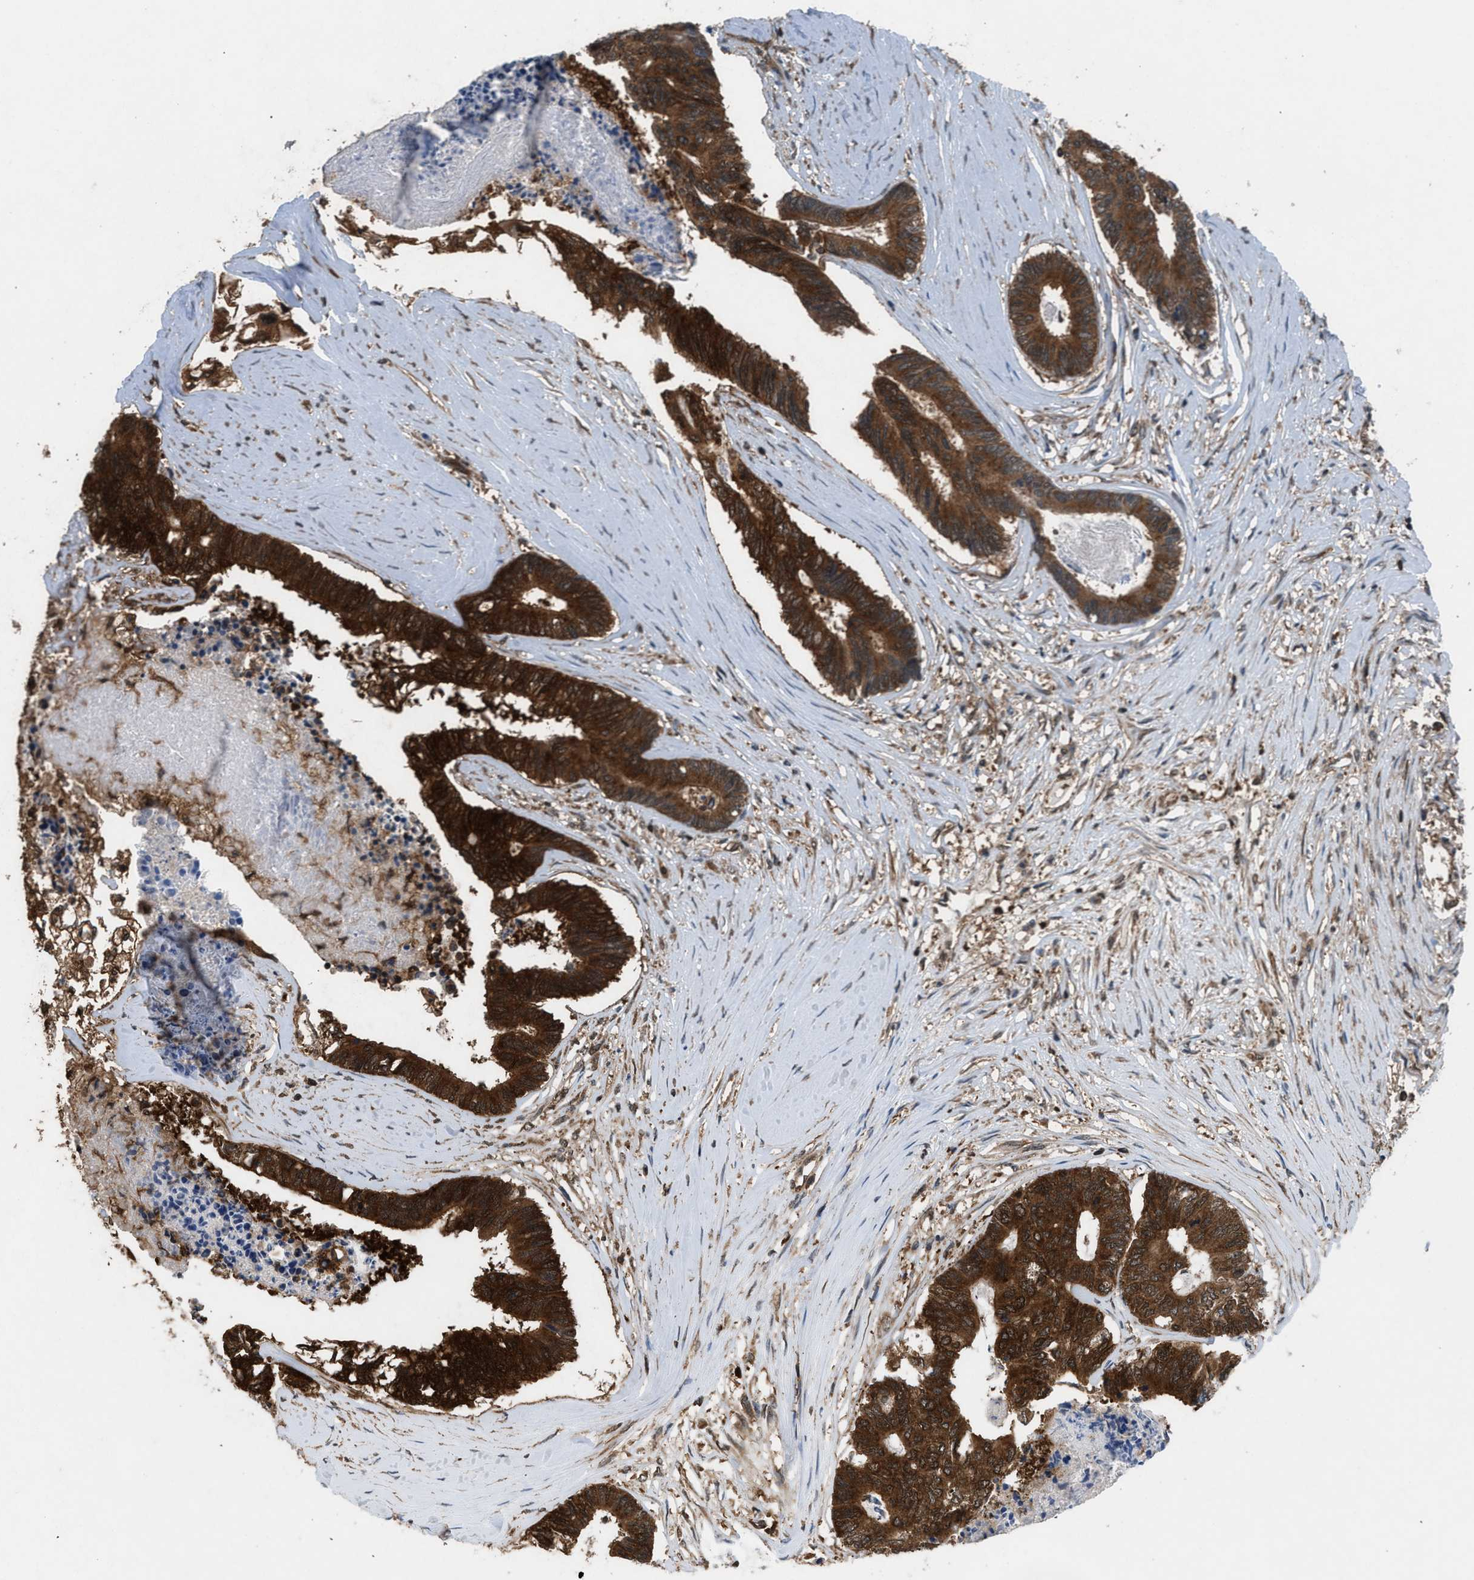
{"staining": {"intensity": "strong", "quantity": ">75%", "location": "cytoplasmic/membranous,nuclear"}, "tissue": "colorectal cancer", "cell_type": "Tumor cells", "image_type": "cancer", "snomed": [{"axis": "morphology", "description": "Adenocarcinoma, NOS"}, {"axis": "topography", "description": "Rectum"}], "caption": "Protein expression analysis of colorectal cancer (adenocarcinoma) displays strong cytoplasmic/membranous and nuclear staining in about >75% of tumor cells.", "gene": "OXSR1", "patient": {"sex": "male", "age": 63}}